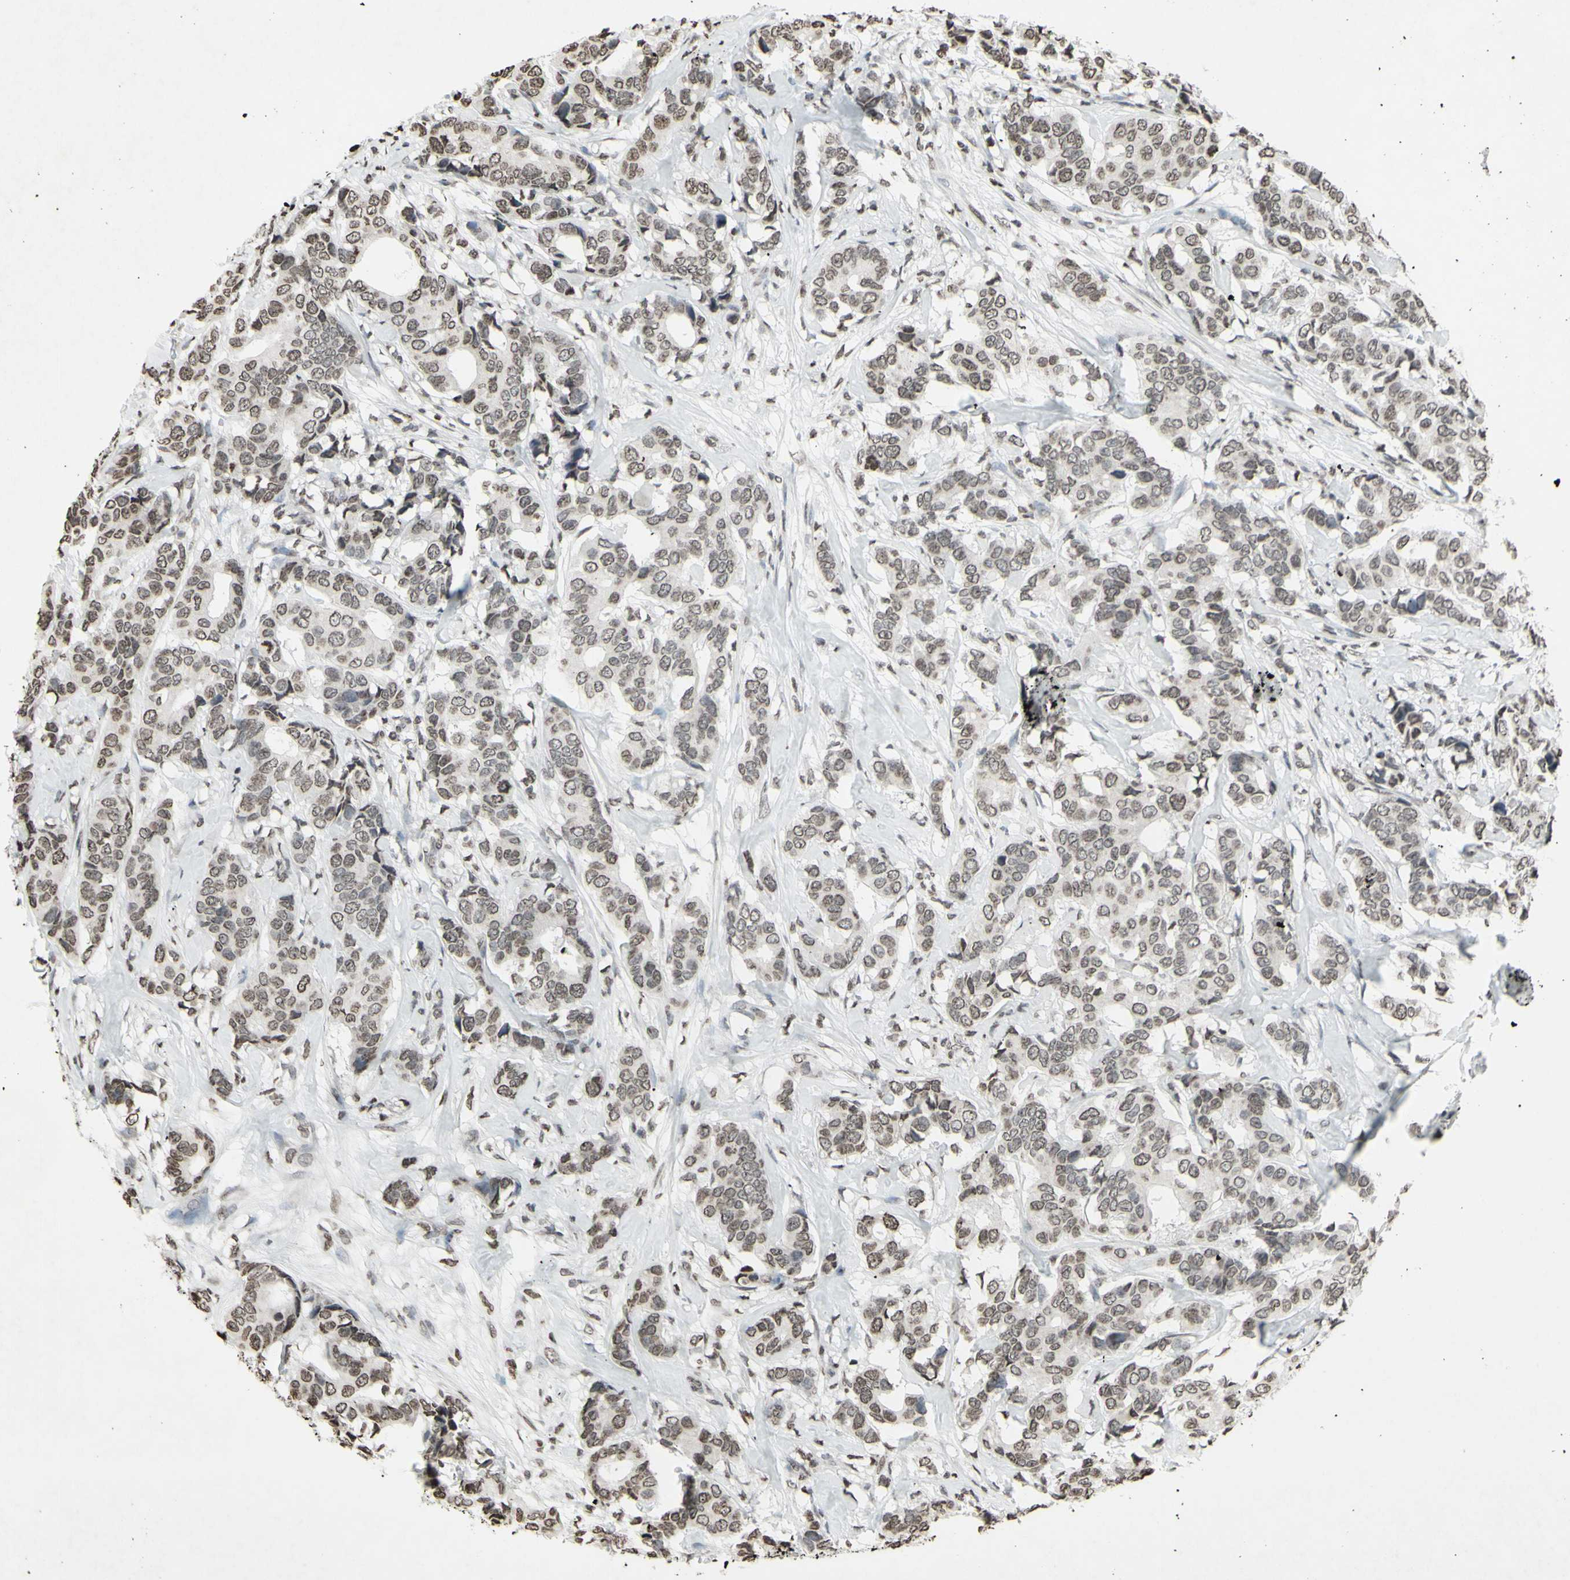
{"staining": {"intensity": "weak", "quantity": ">75%", "location": "cytoplasmic/membranous,nuclear"}, "tissue": "breast cancer", "cell_type": "Tumor cells", "image_type": "cancer", "snomed": [{"axis": "morphology", "description": "Duct carcinoma"}, {"axis": "topography", "description": "Breast"}], "caption": "The immunohistochemical stain highlights weak cytoplasmic/membranous and nuclear expression in tumor cells of breast cancer tissue.", "gene": "CD79B", "patient": {"sex": "female", "age": 87}}